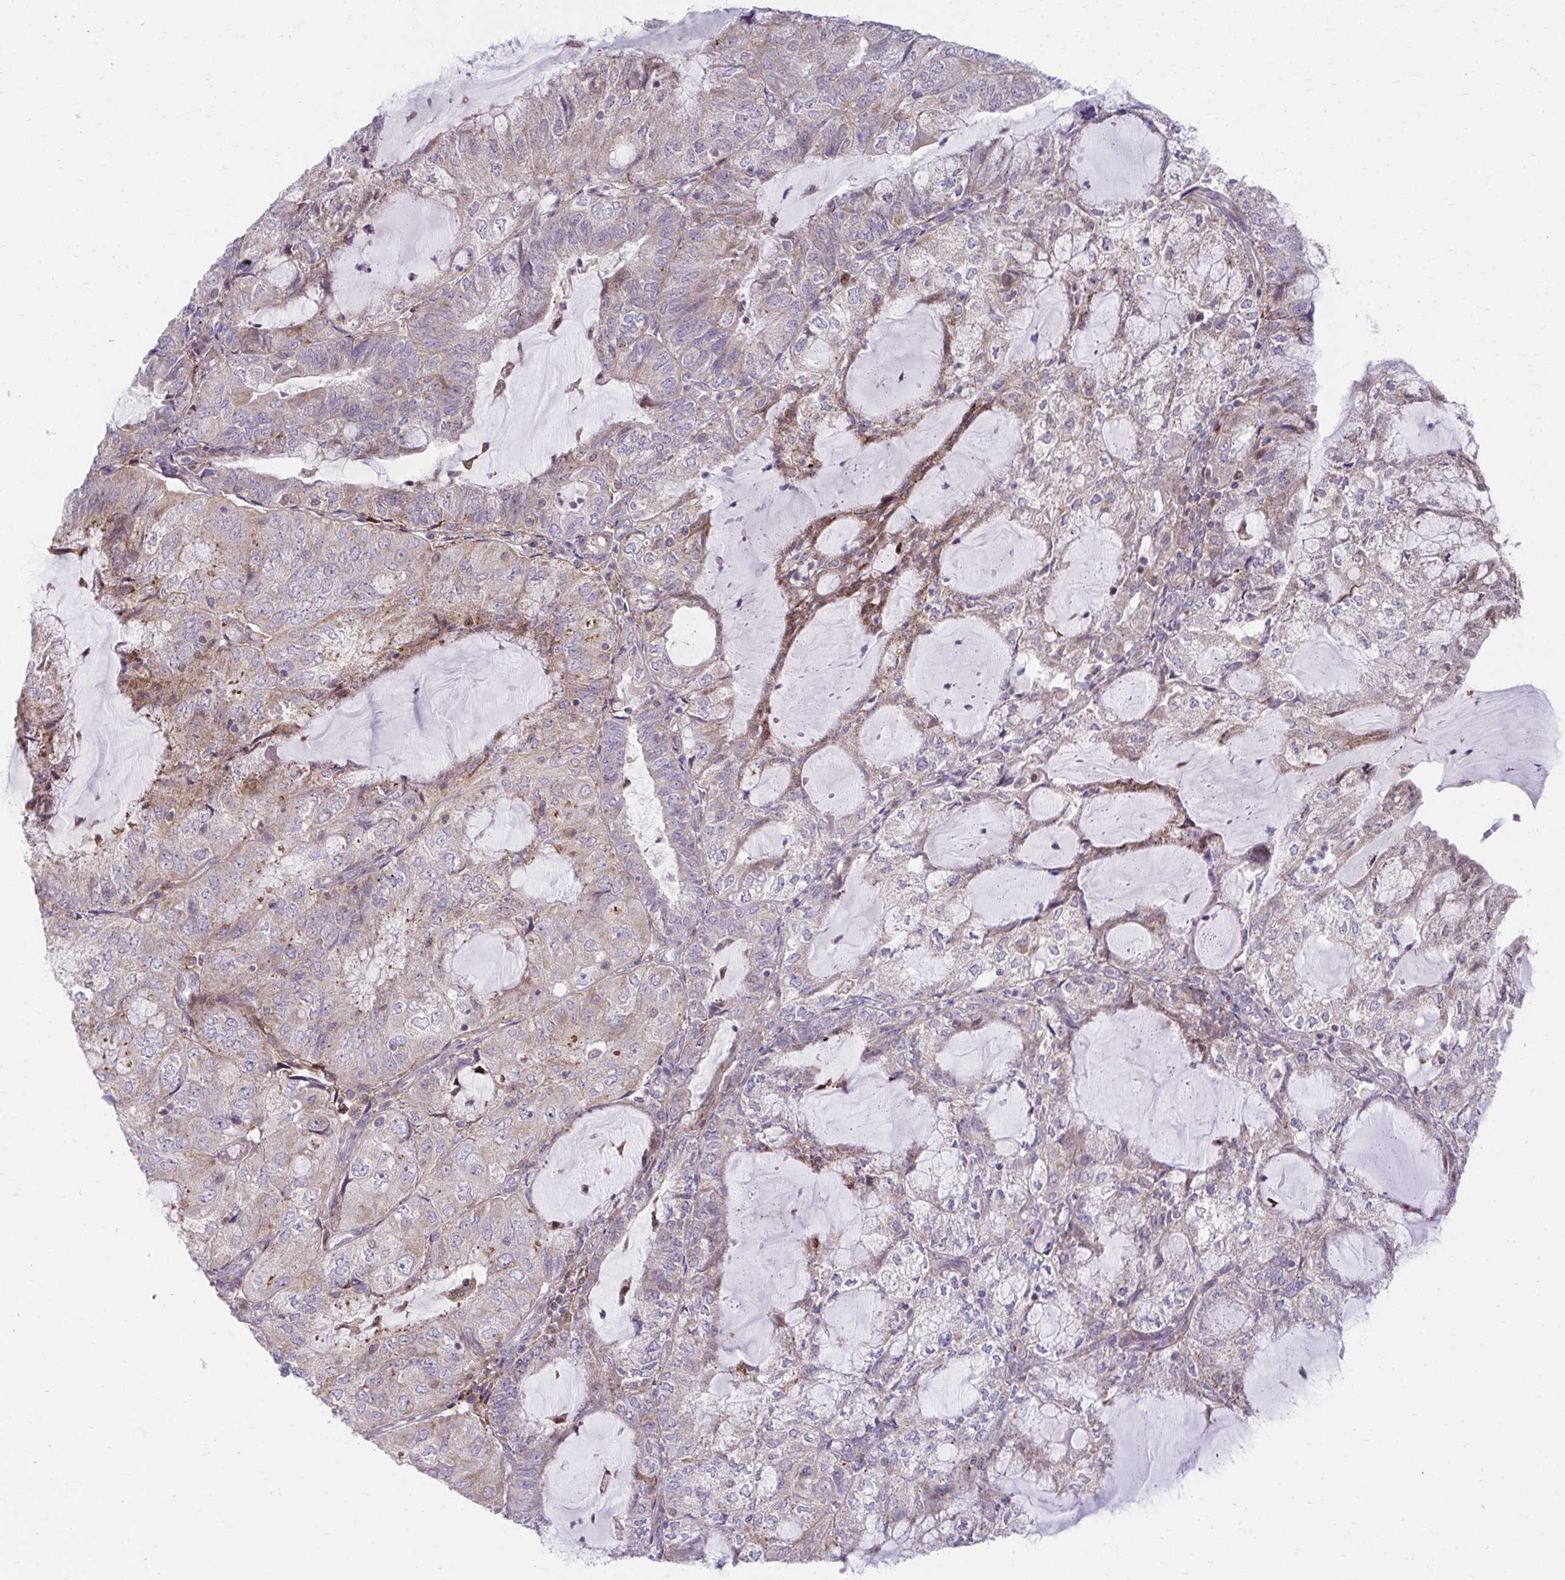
{"staining": {"intensity": "weak", "quantity": "<25%", "location": "cytoplasmic/membranous"}, "tissue": "endometrial cancer", "cell_type": "Tumor cells", "image_type": "cancer", "snomed": [{"axis": "morphology", "description": "Adenocarcinoma, NOS"}, {"axis": "topography", "description": "Endometrium"}], "caption": "Endometrial adenocarcinoma was stained to show a protein in brown. There is no significant expression in tumor cells.", "gene": "C16orf54", "patient": {"sex": "female", "age": 81}}